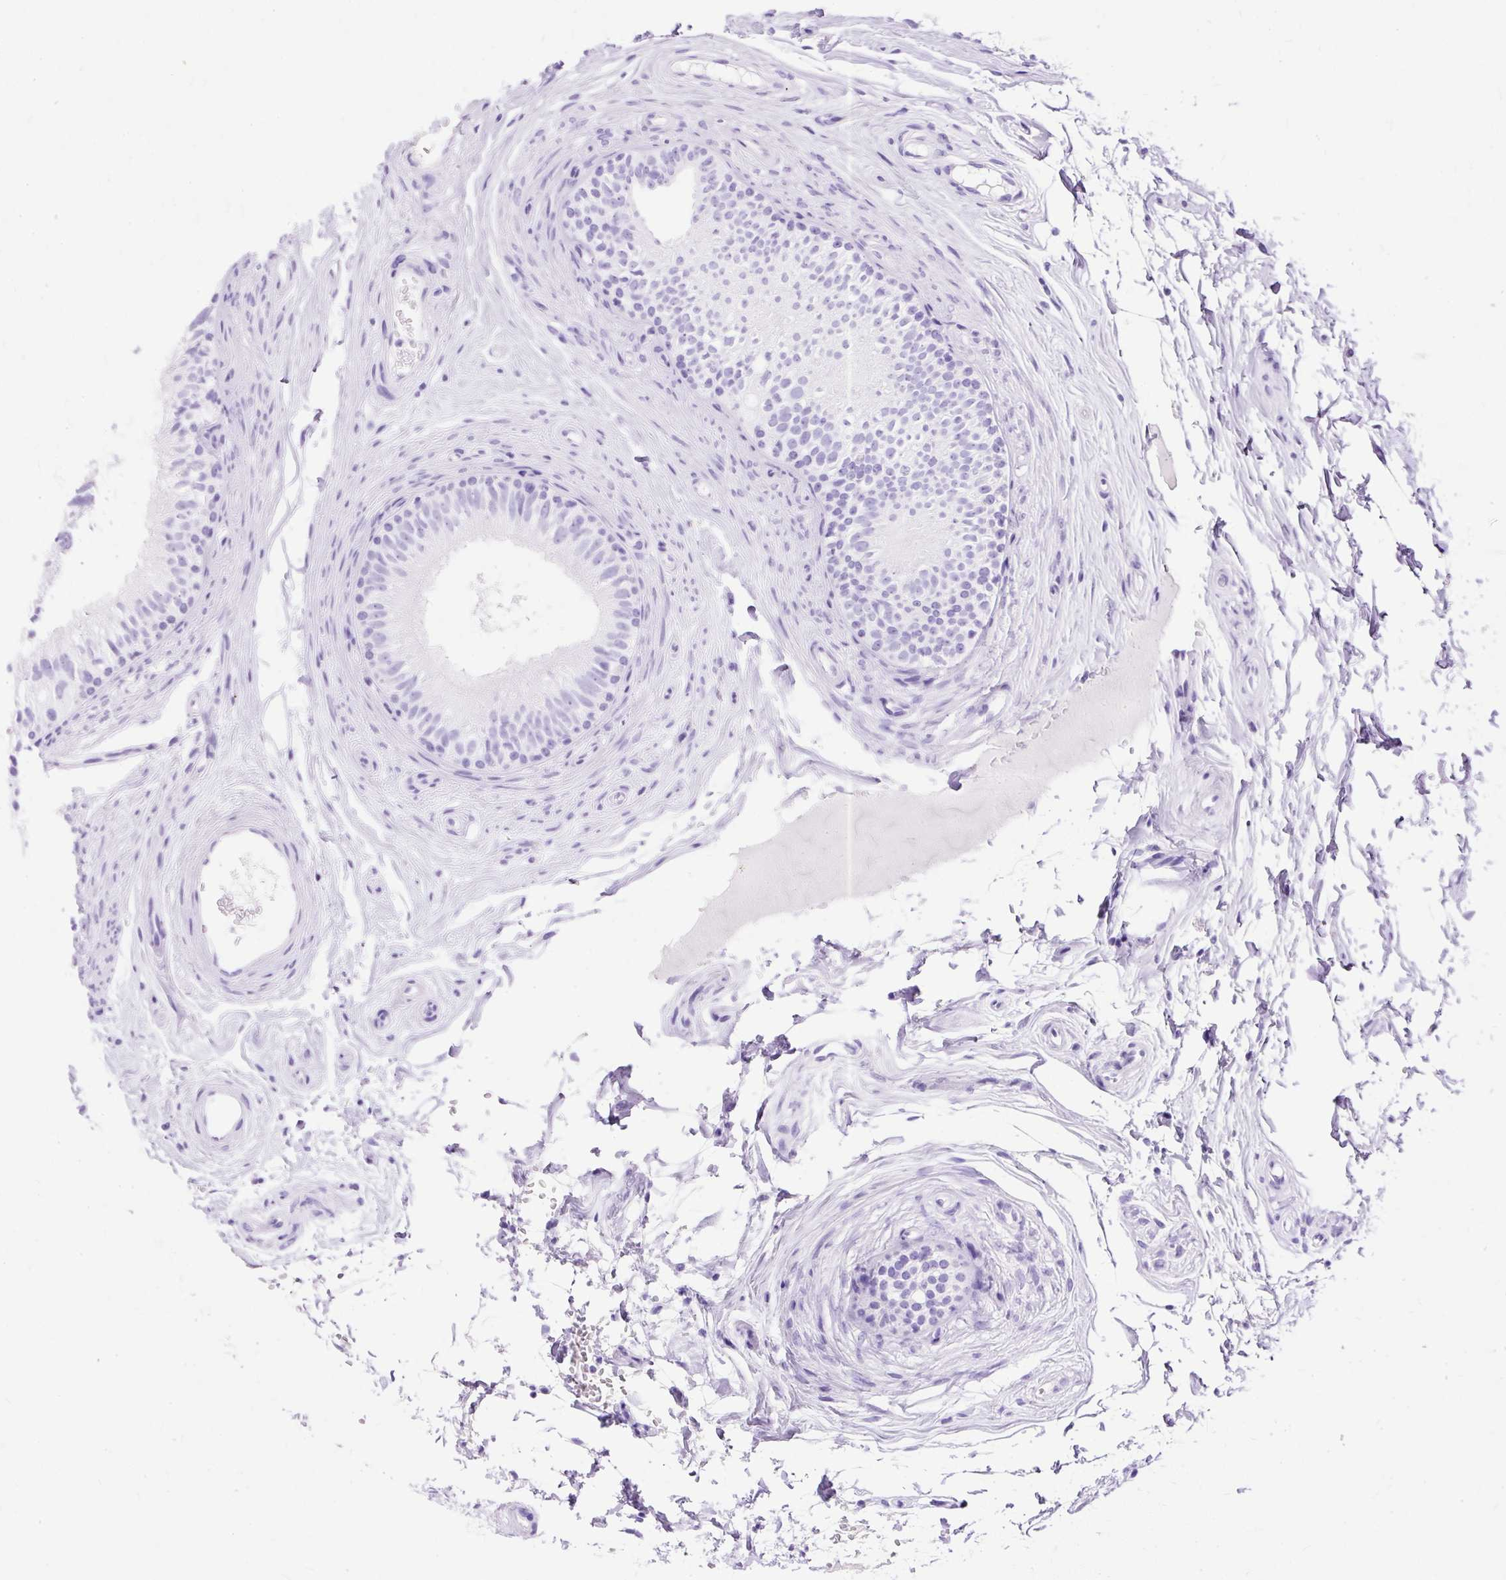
{"staining": {"intensity": "negative", "quantity": "none", "location": "none"}, "tissue": "epididymis", "cell_type": "Glandular cells", "image_type": "normal", "snomed": [{"axis": "morphology", "description": "Normal tissue, NOS"}, {"axis": "topography", "description": "Epididymis"}], "caption": "The image reveals no significant staining in glandular cells of epididymis.", "gene": "SLC8A2", "patient": {"sex": "male", "age": 45}}